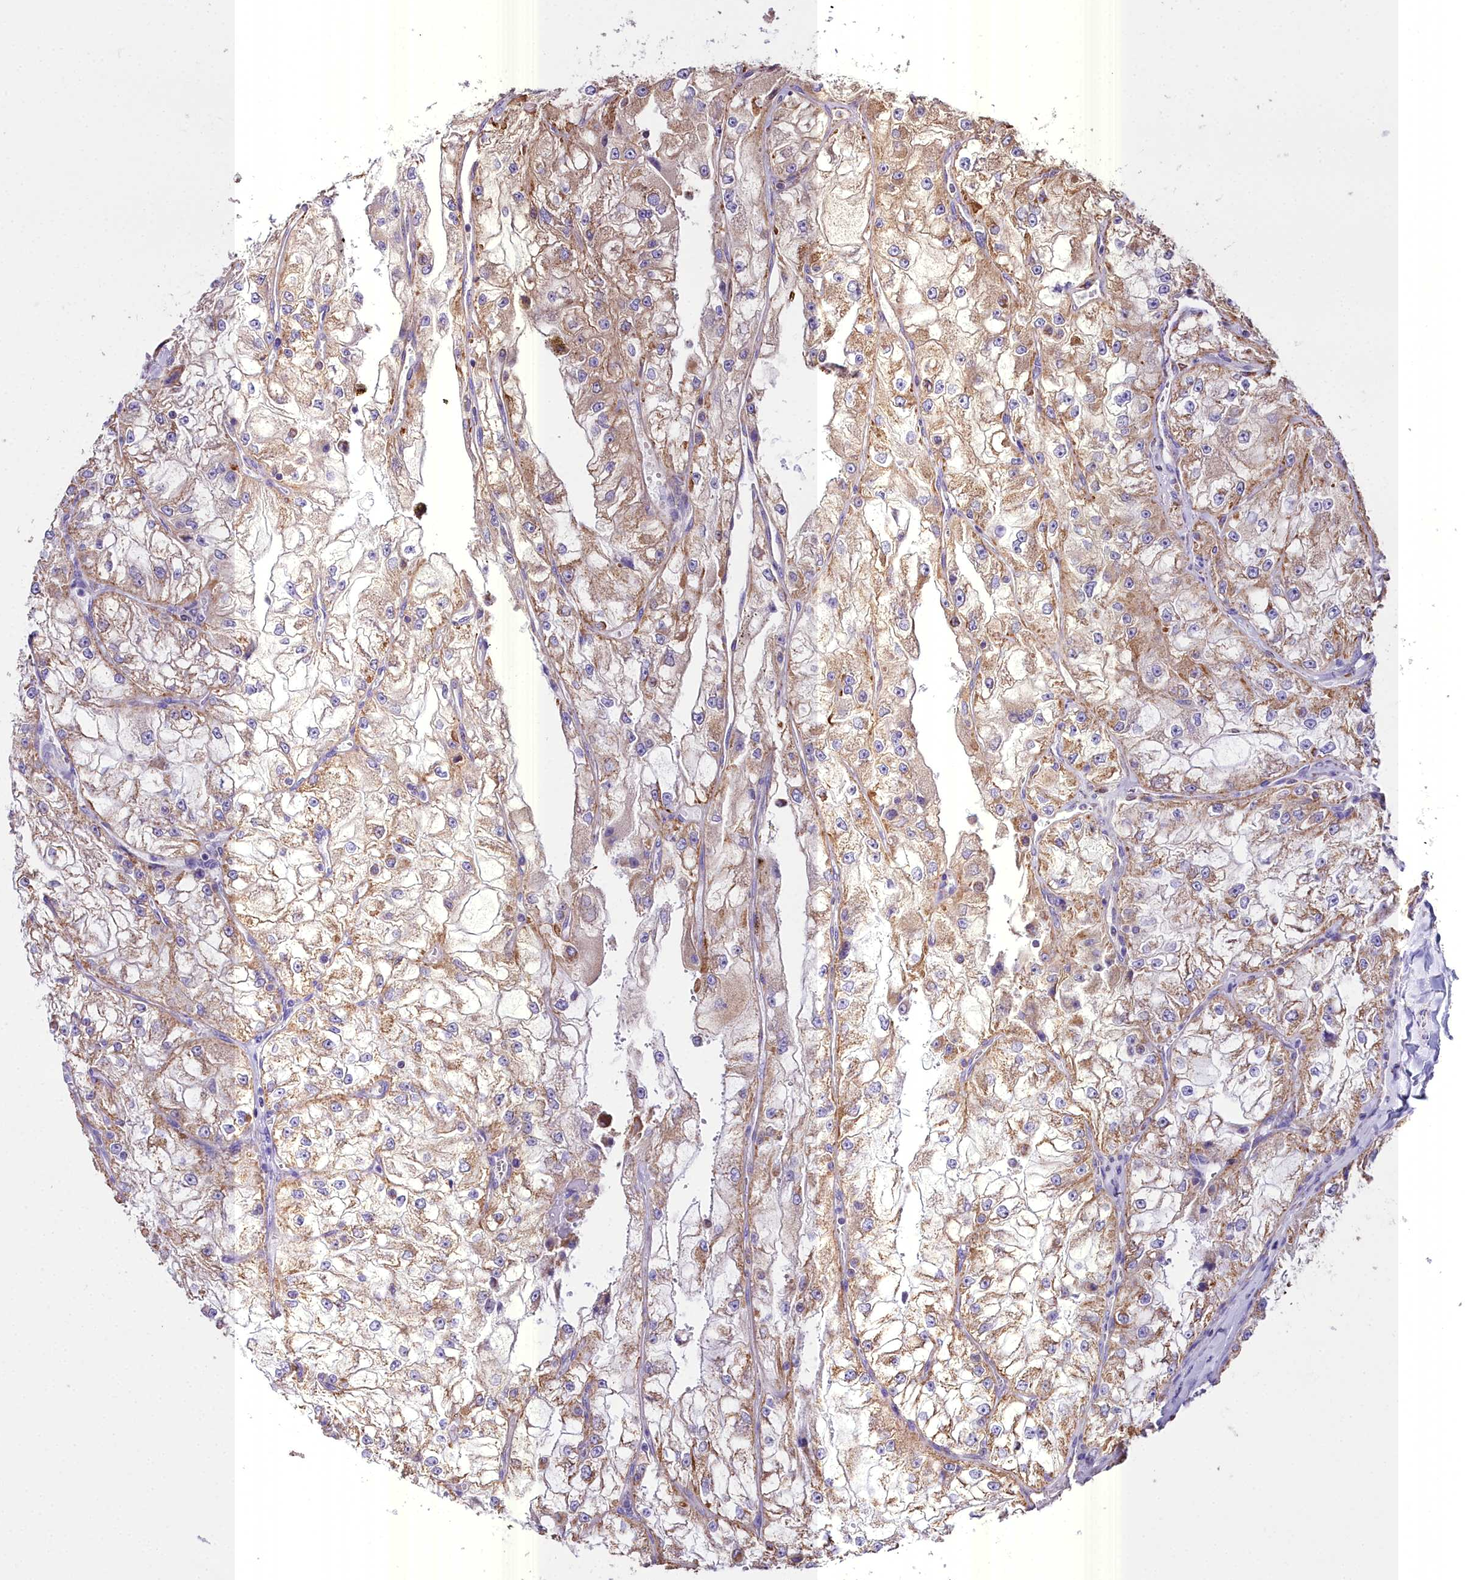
{"staining": {"intensity": "moderate", "quantity": "25%-75%", "location": "cytoplasmic/membranous"}, "tissue": "renal cancer", "cell_type": "Tumor cells", "image_type": "cancer", "snomed": [{"axis": "morphology", "description": "Adenocarcinoma, NOS"}, {"axis": "topography", "description": "Kidney"}], "caption": "This photomicrograph exhibits immunohistochemistry staining of renal cancer (adenocarcinoma), with medium moderate cytoplasmic/membranous staining in approximately 25%-75% of tumor cells.", "gene": "WDFY3", "patient": {"sex": "female", "age": 72}}